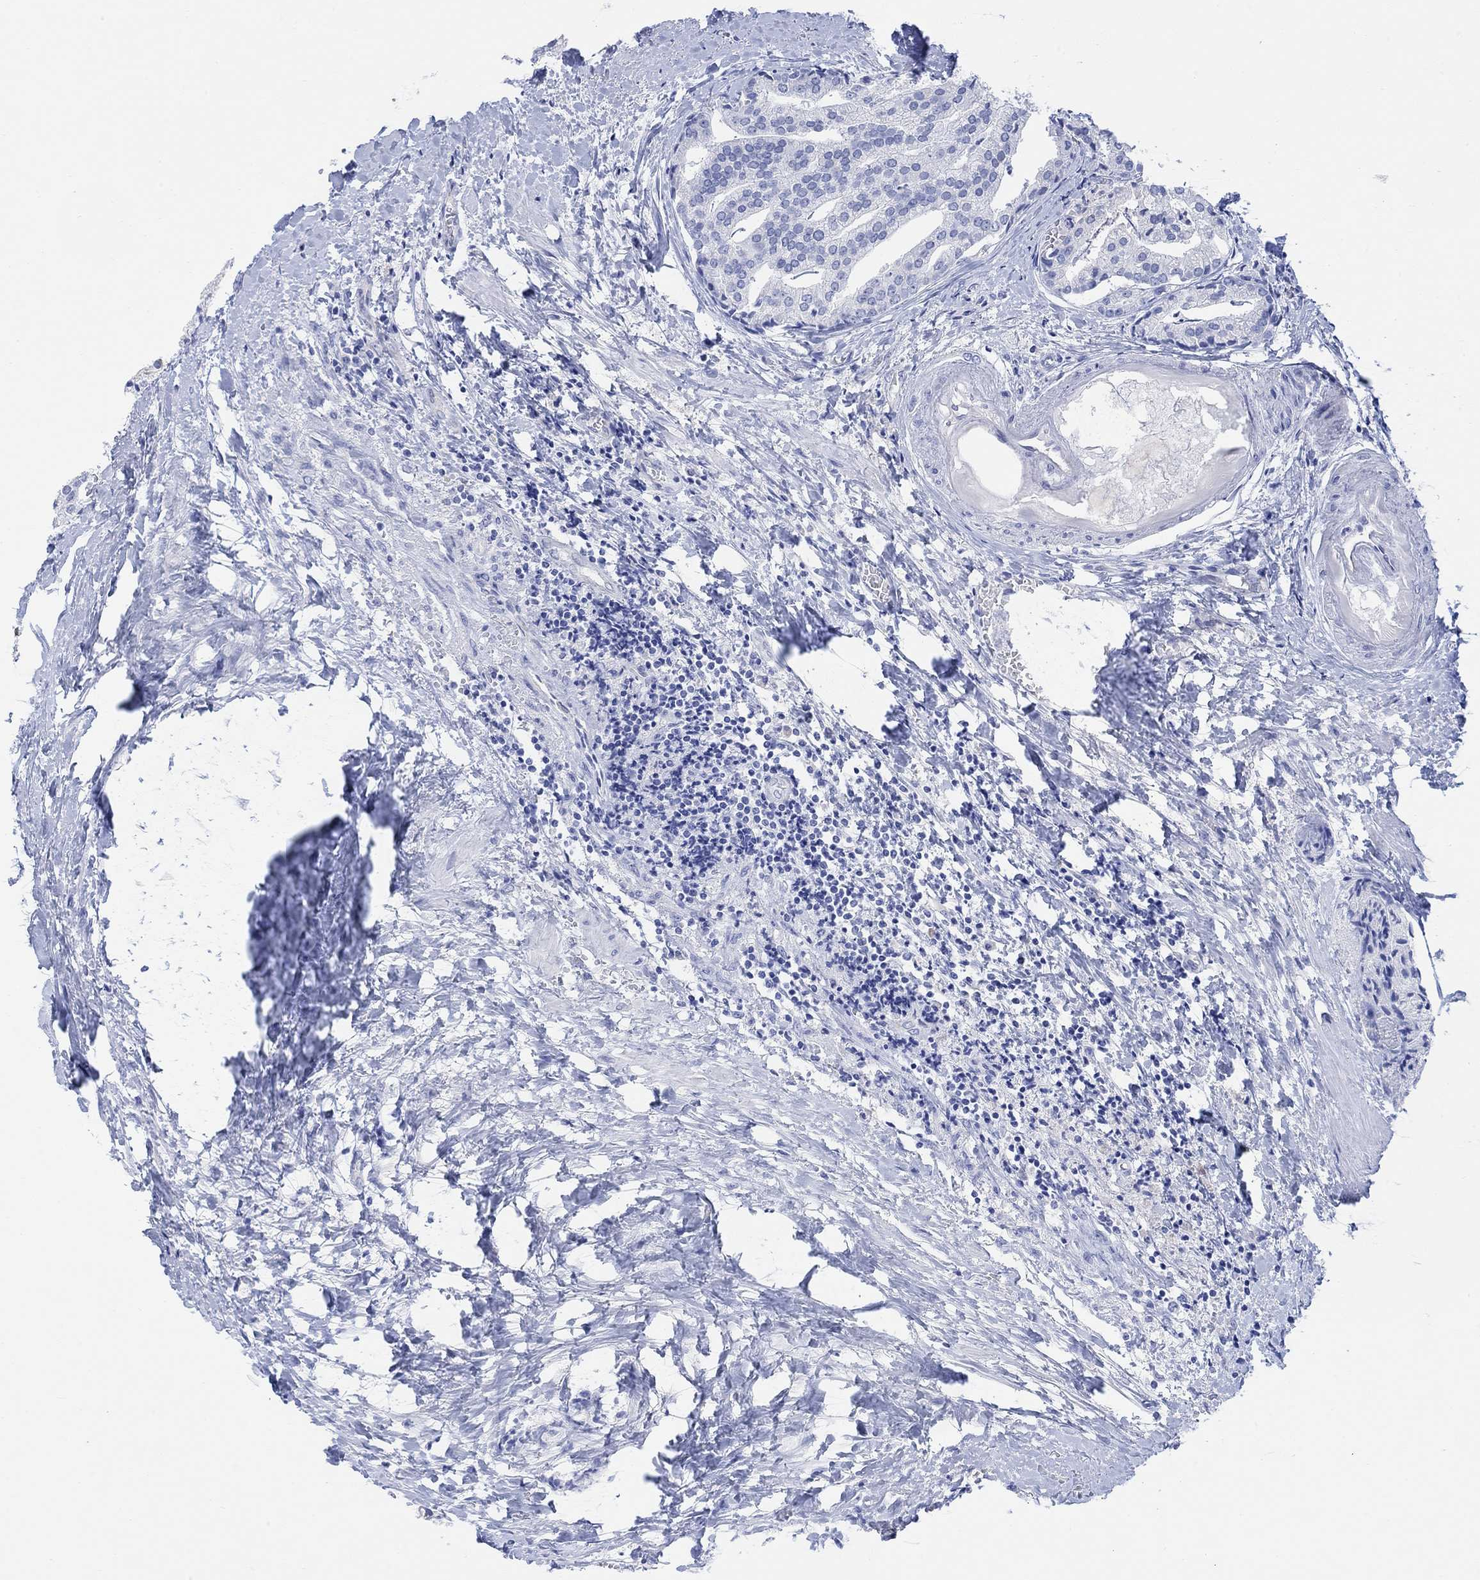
{"staining": {"intensity": "negative", "quantity": "none", "location": "none"}, "tissue": "prostate cancer", "cell_type": "Tumor cells", "image_type": "cancer", "snomed": [{"axis": "morphology", "description": "Adenocarcinoma, NOS"}, {"axis": "topography", "description": "Prostate and seminal vesicle, NOS"}, {"axis": "topography", "description": "Prostate"}], "caption": "This histopathology image is of prostate cancer stained with immunohistochemistry to label a protein in brown with the nuclei are counter-stained blue. There is no staining in tumor cells.", "gene": "GNG13", "patient": {"sex": "male", "age": 44}}